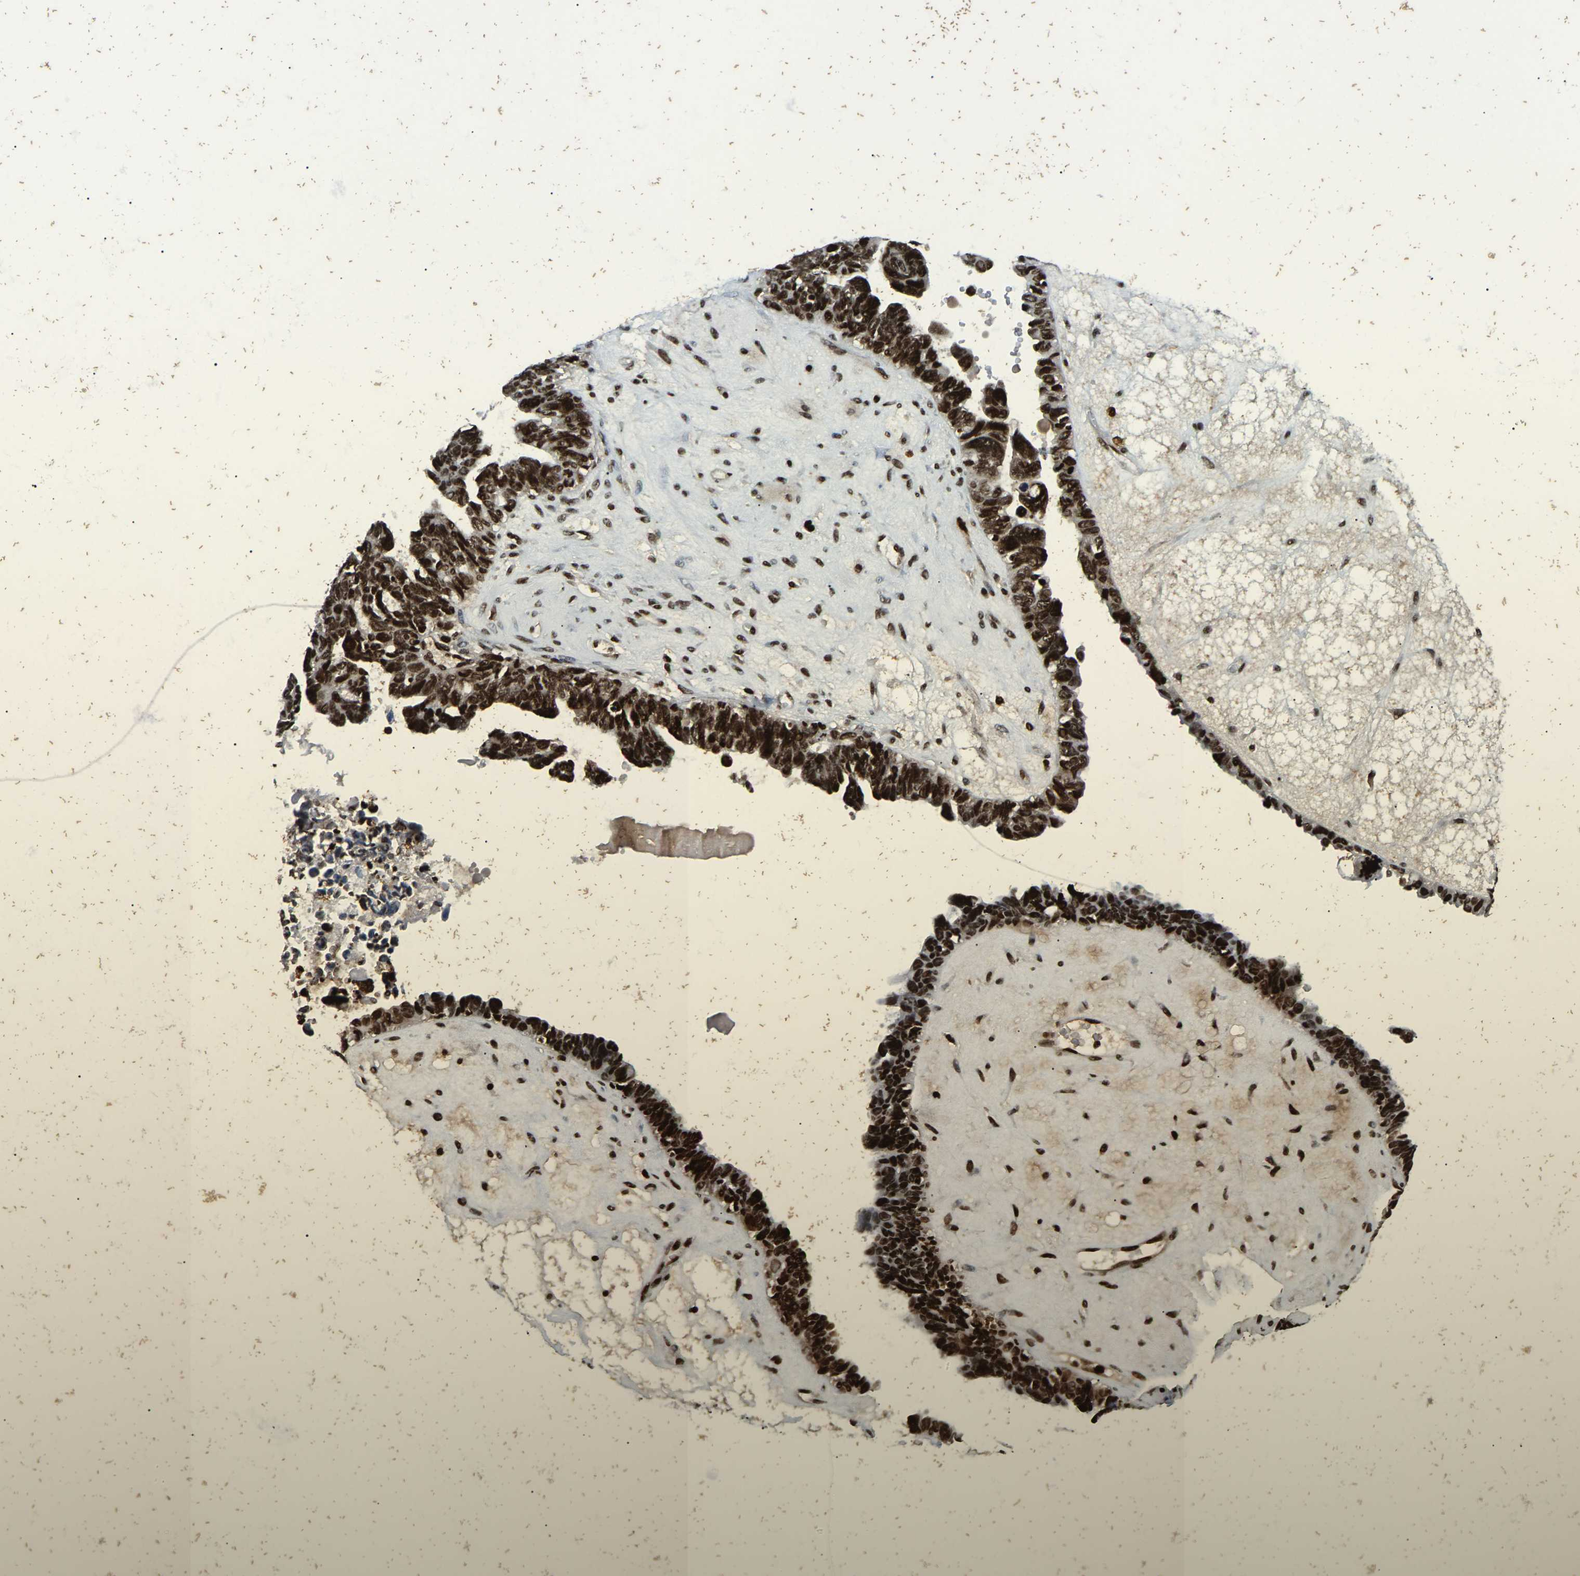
{"staining": {"intensity": "strong", "quantity": ">75%", "location": "nuclear"}, "tissue": "ovarian cancer", "cell_type": "Tumor cells", "image_type": "cancer", "snomed": [{"axis": "morphology", "description": "Cystadenocarcinoma, serous, NOS"}, {"axis": "topography", "description": "Ovary"}], "caption": "Human ovarian serous cystadenocarcinoma stained with a protein marker reveals strong staining in tumor cells.", "gene": "LRRC61", "patient": {"sex": "female", "age": 79}}